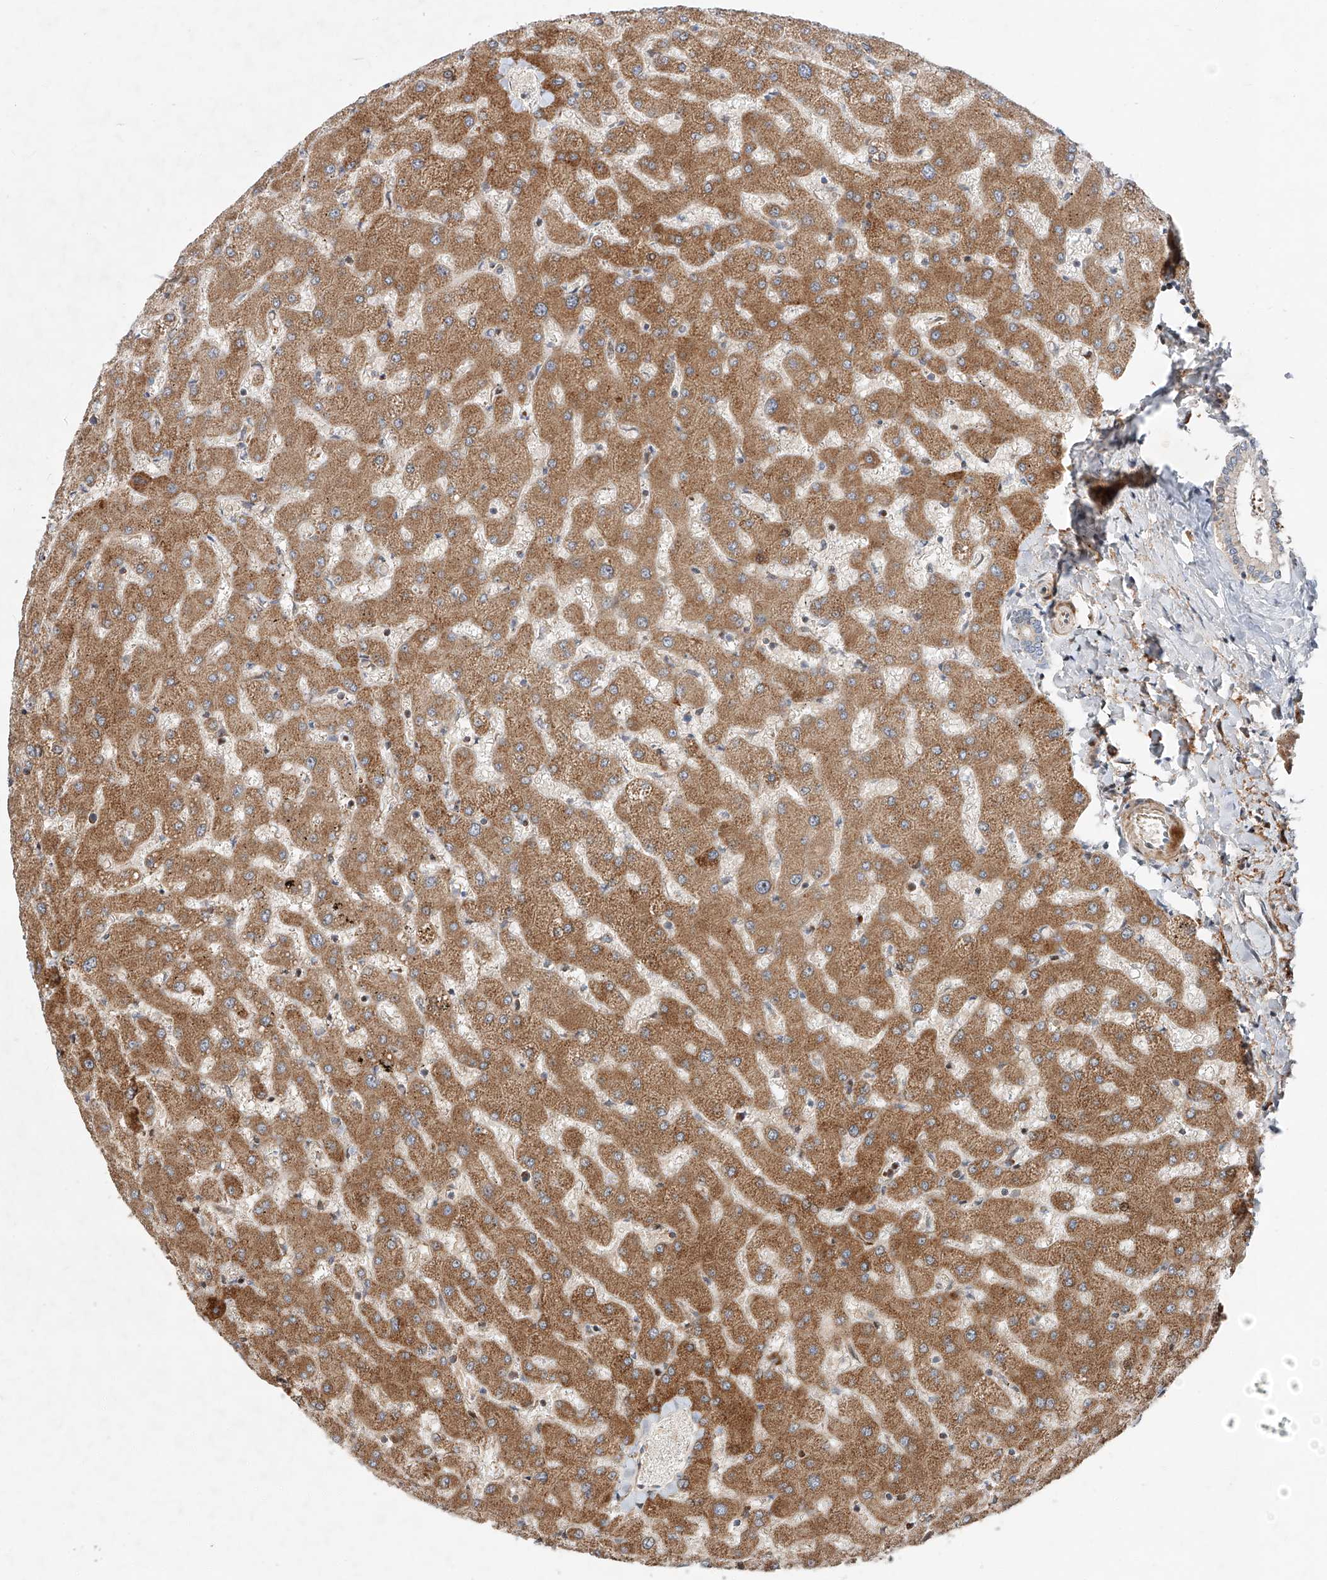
{"staining": {"intensity": "negative", "quantity": "none", "location": "none"}, "tissue": "liver", "cell_type": "Cholangiocytes", "image_type": "normal", "snomed": [{"axis": "morphology", "description": "Normal tissue, NOS"}, {"axis": "topography", "description": "Liver"}], "caption": "DAB immunohistochemical staining of benign liver shows no significant positivity in cholangiocytes.", "gene": "USF3", "patient": {"sex": "female", "age": 63}}